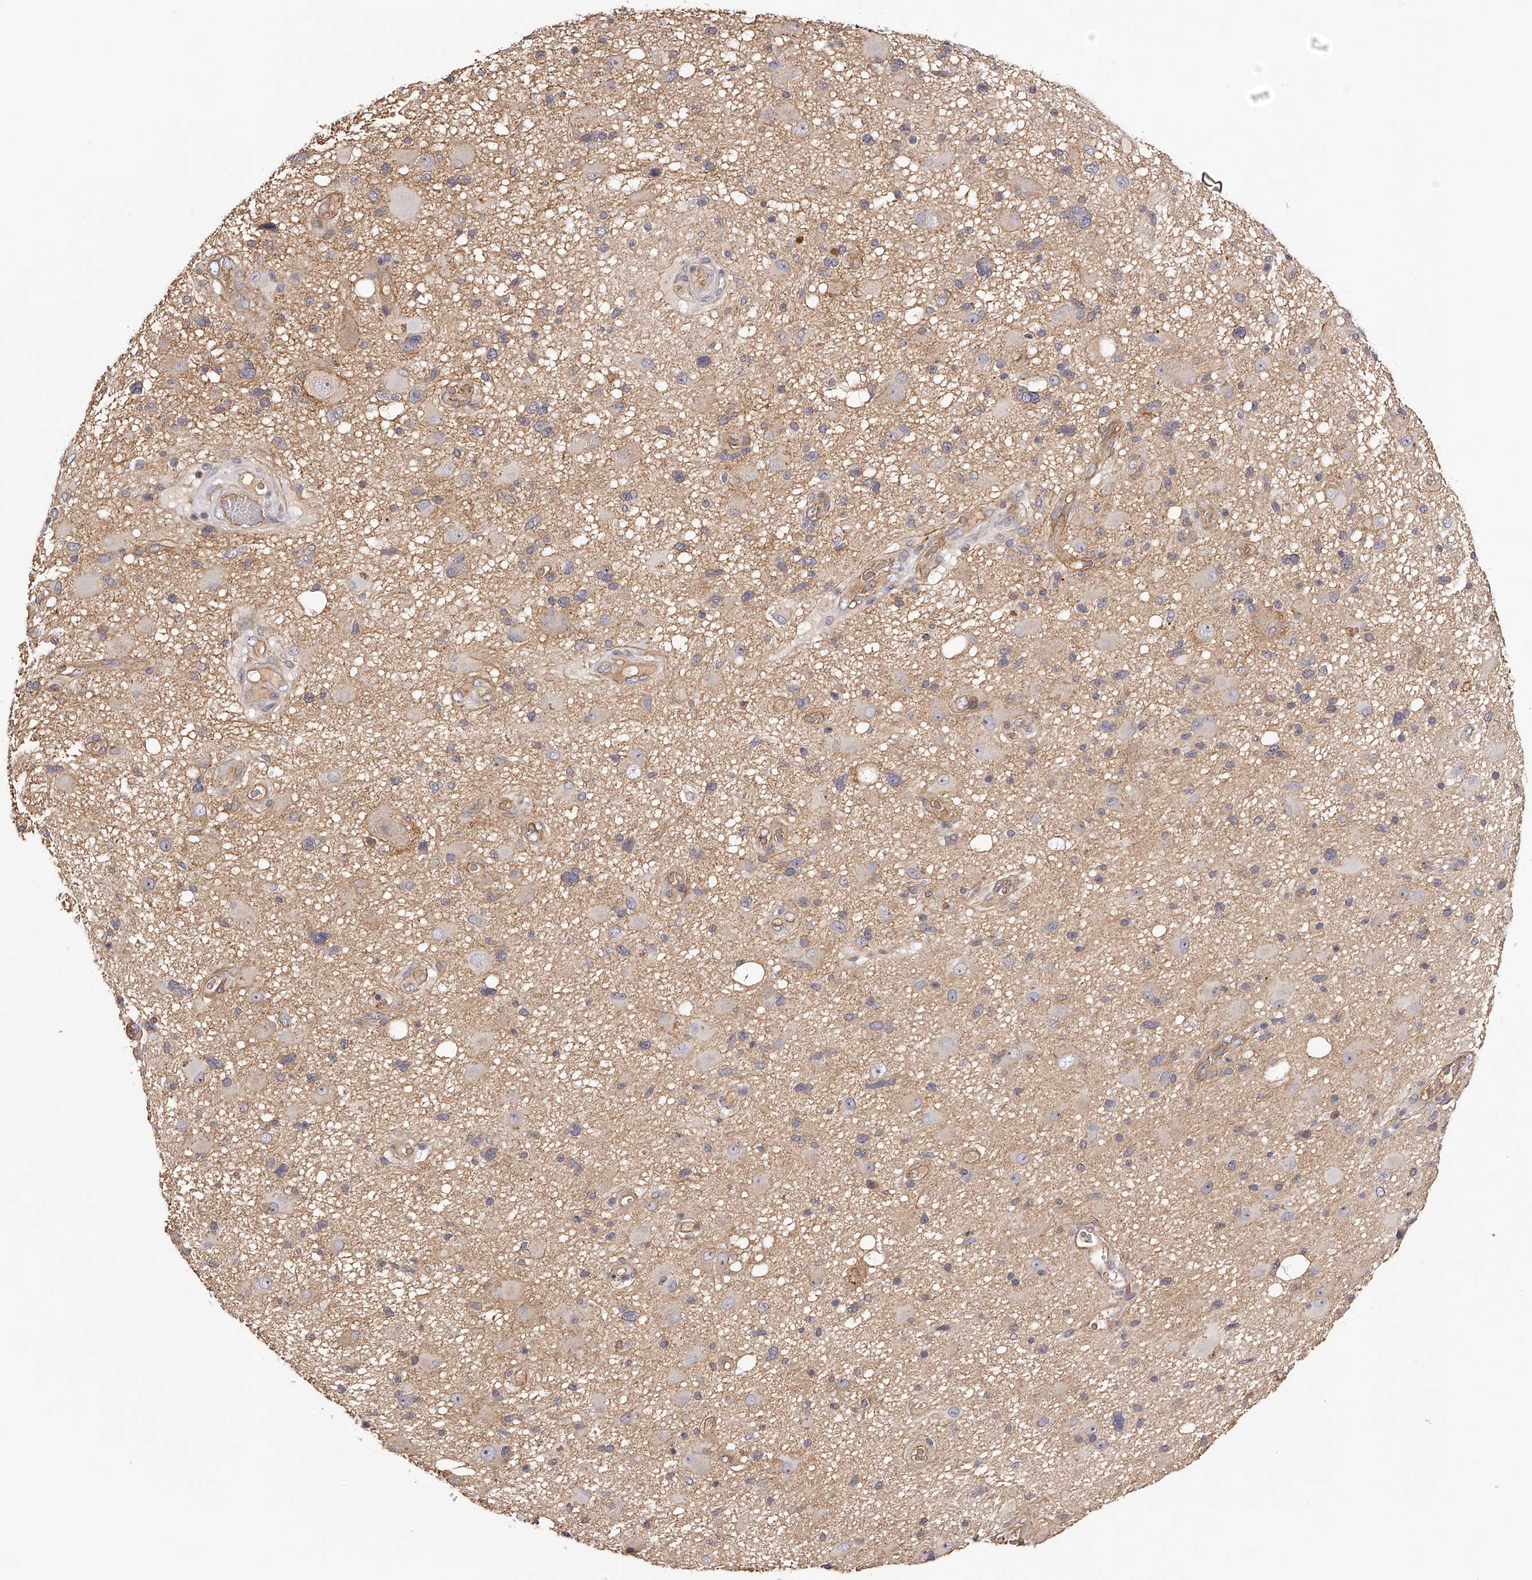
{"staining": {"intensity": "weak", "quantity": "25%-75%", "location": "cytoplasmic/membranous"}, "tissue": "glioma", "cell_type": "Tumor cells", "image_type": "cancer", "snomed": [{"axis": "morphology", "description": "Glioma, malignant, High grade"}, {"axis": "topography", "description": "Brain"}], "caption": "This is a micrograph of immunohistochemistry staining of glioma, which shows weak expression in the cytoplasmic/membranous of tumor cells.", "gene": "LTV1", "patient": {"sex": "male", "age": 33}}